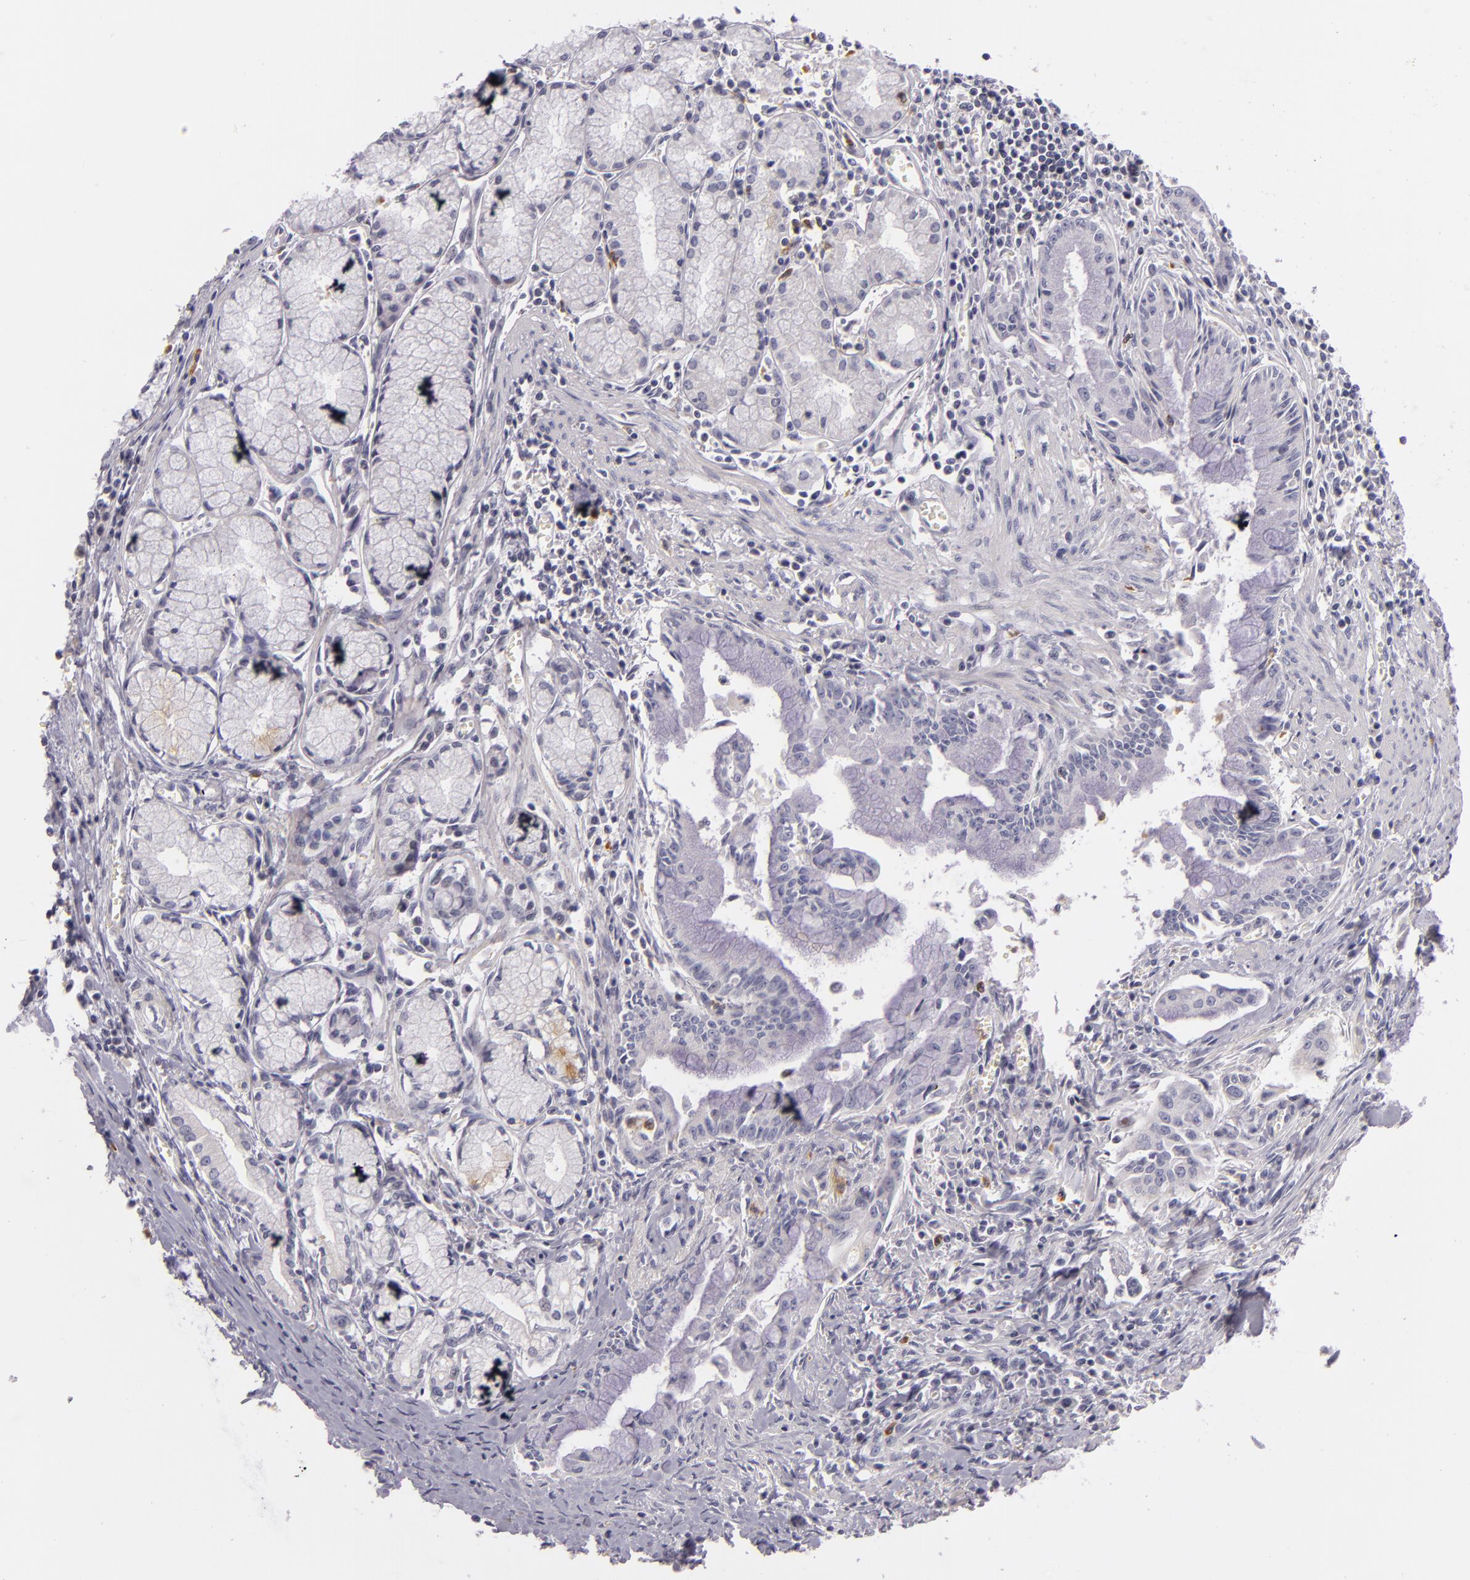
{"staining": {"intensity": "negative", "quantity": "none", "location": "none"}, "tissue": "pancreatic cancer", "cell_type": "Tumor cells", "image_type": "cancer", "snomed": [{"axis": "morphology", "description": "Adenocarcinoma, NOS"}, {"axis": "topography", "description": "Pancreas"}], "caption": "IHC micrograph of neoplastic tissue: human pancreatic cancer stained with DAB reveals no significant protein positivity in tumor cells.", "gene": "FAM181A", "patient": {"sex": "male", "age": 59}}